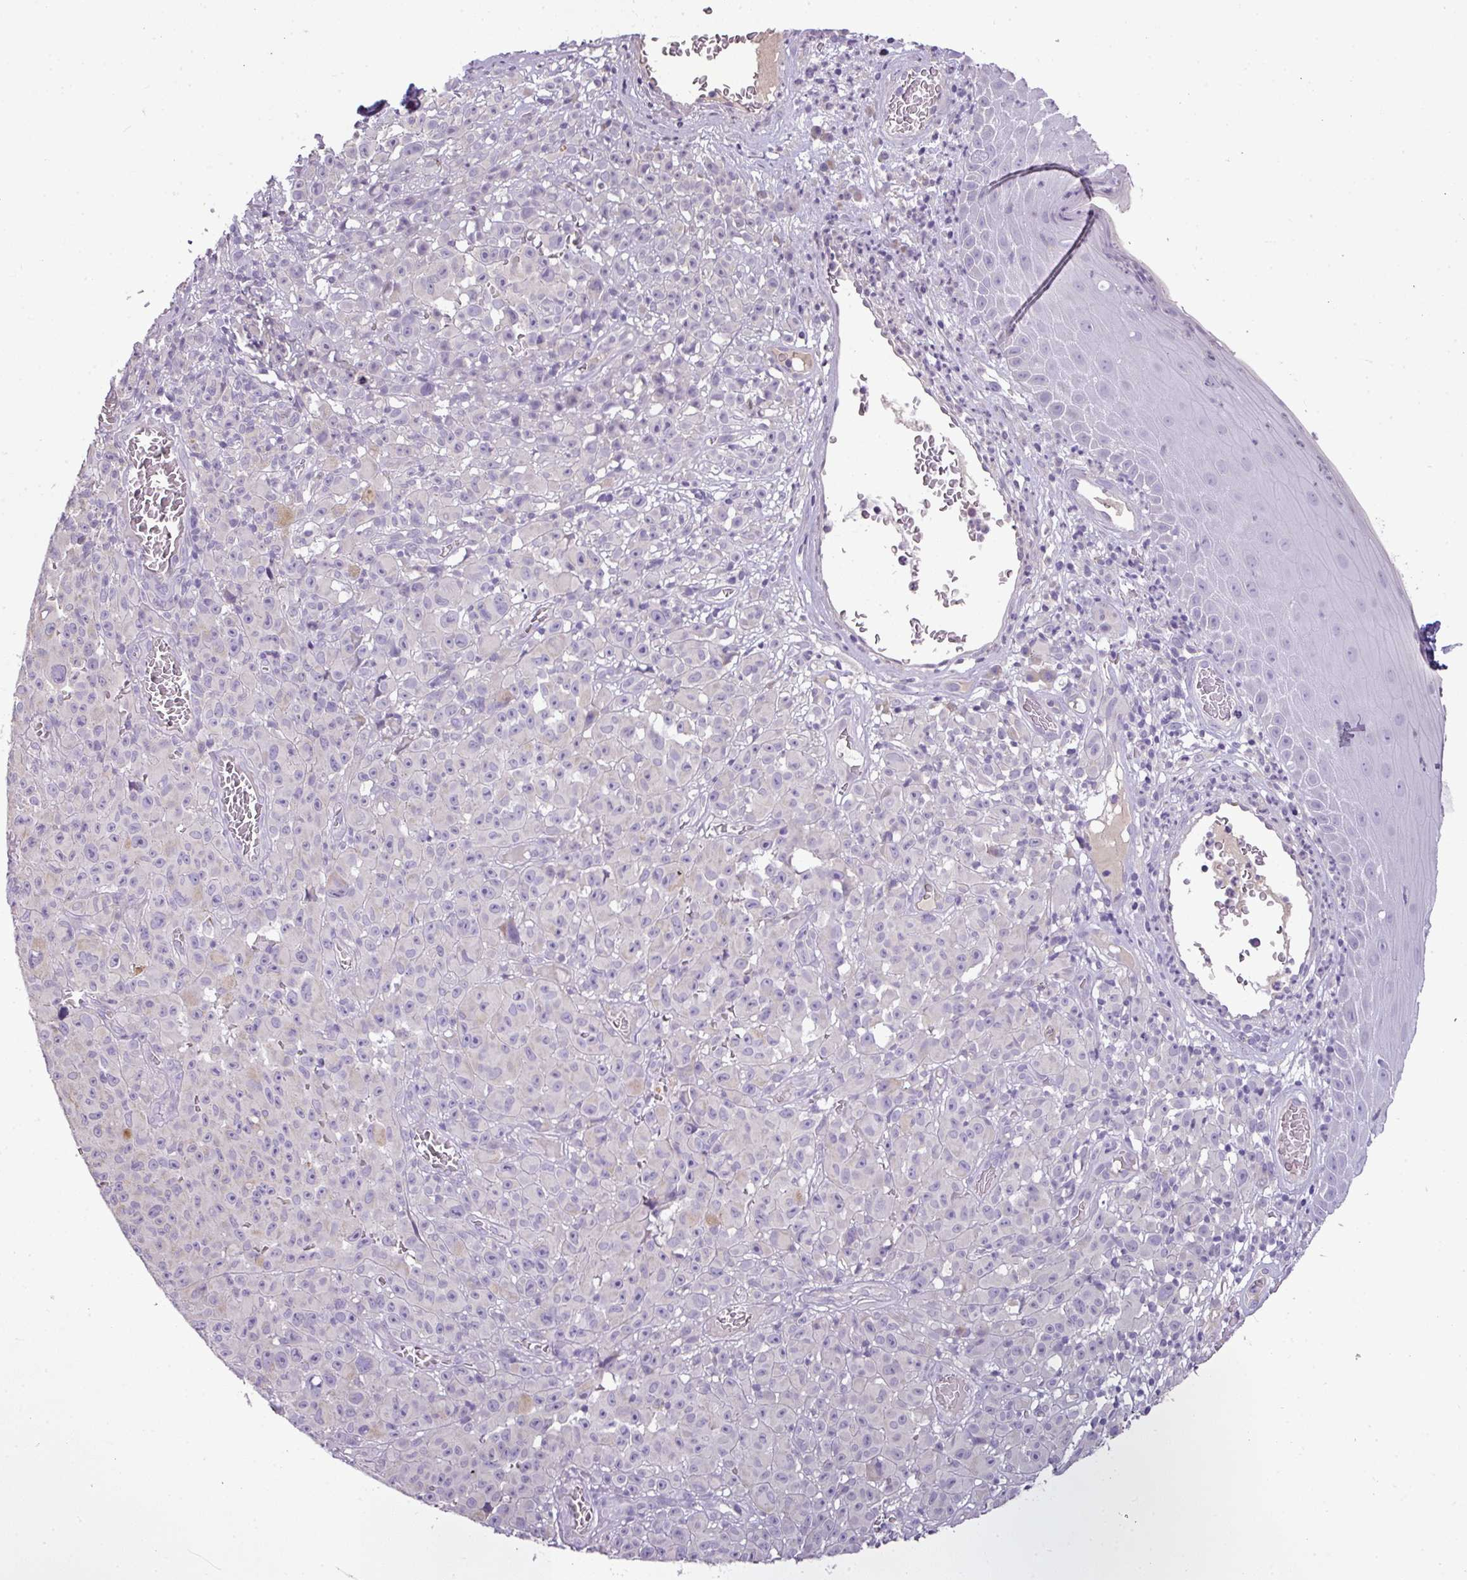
{"staining": {"intensity": "negative", "quantity": "none", "location": "none"}, "tissue": "melanoma", "cell_type": "Tumor cells", "image_type": "cancer", "snomed": [{"axis": "morphology", "description": "Malignant melanoma, NOS"}, {"axis": "topography", "description": "Skin"}], "caption": "Tumor cells are negative for brown protein staining in melanoma.", "gene": "BRINP2", "patient": {"sex": "female", "age": 82}}